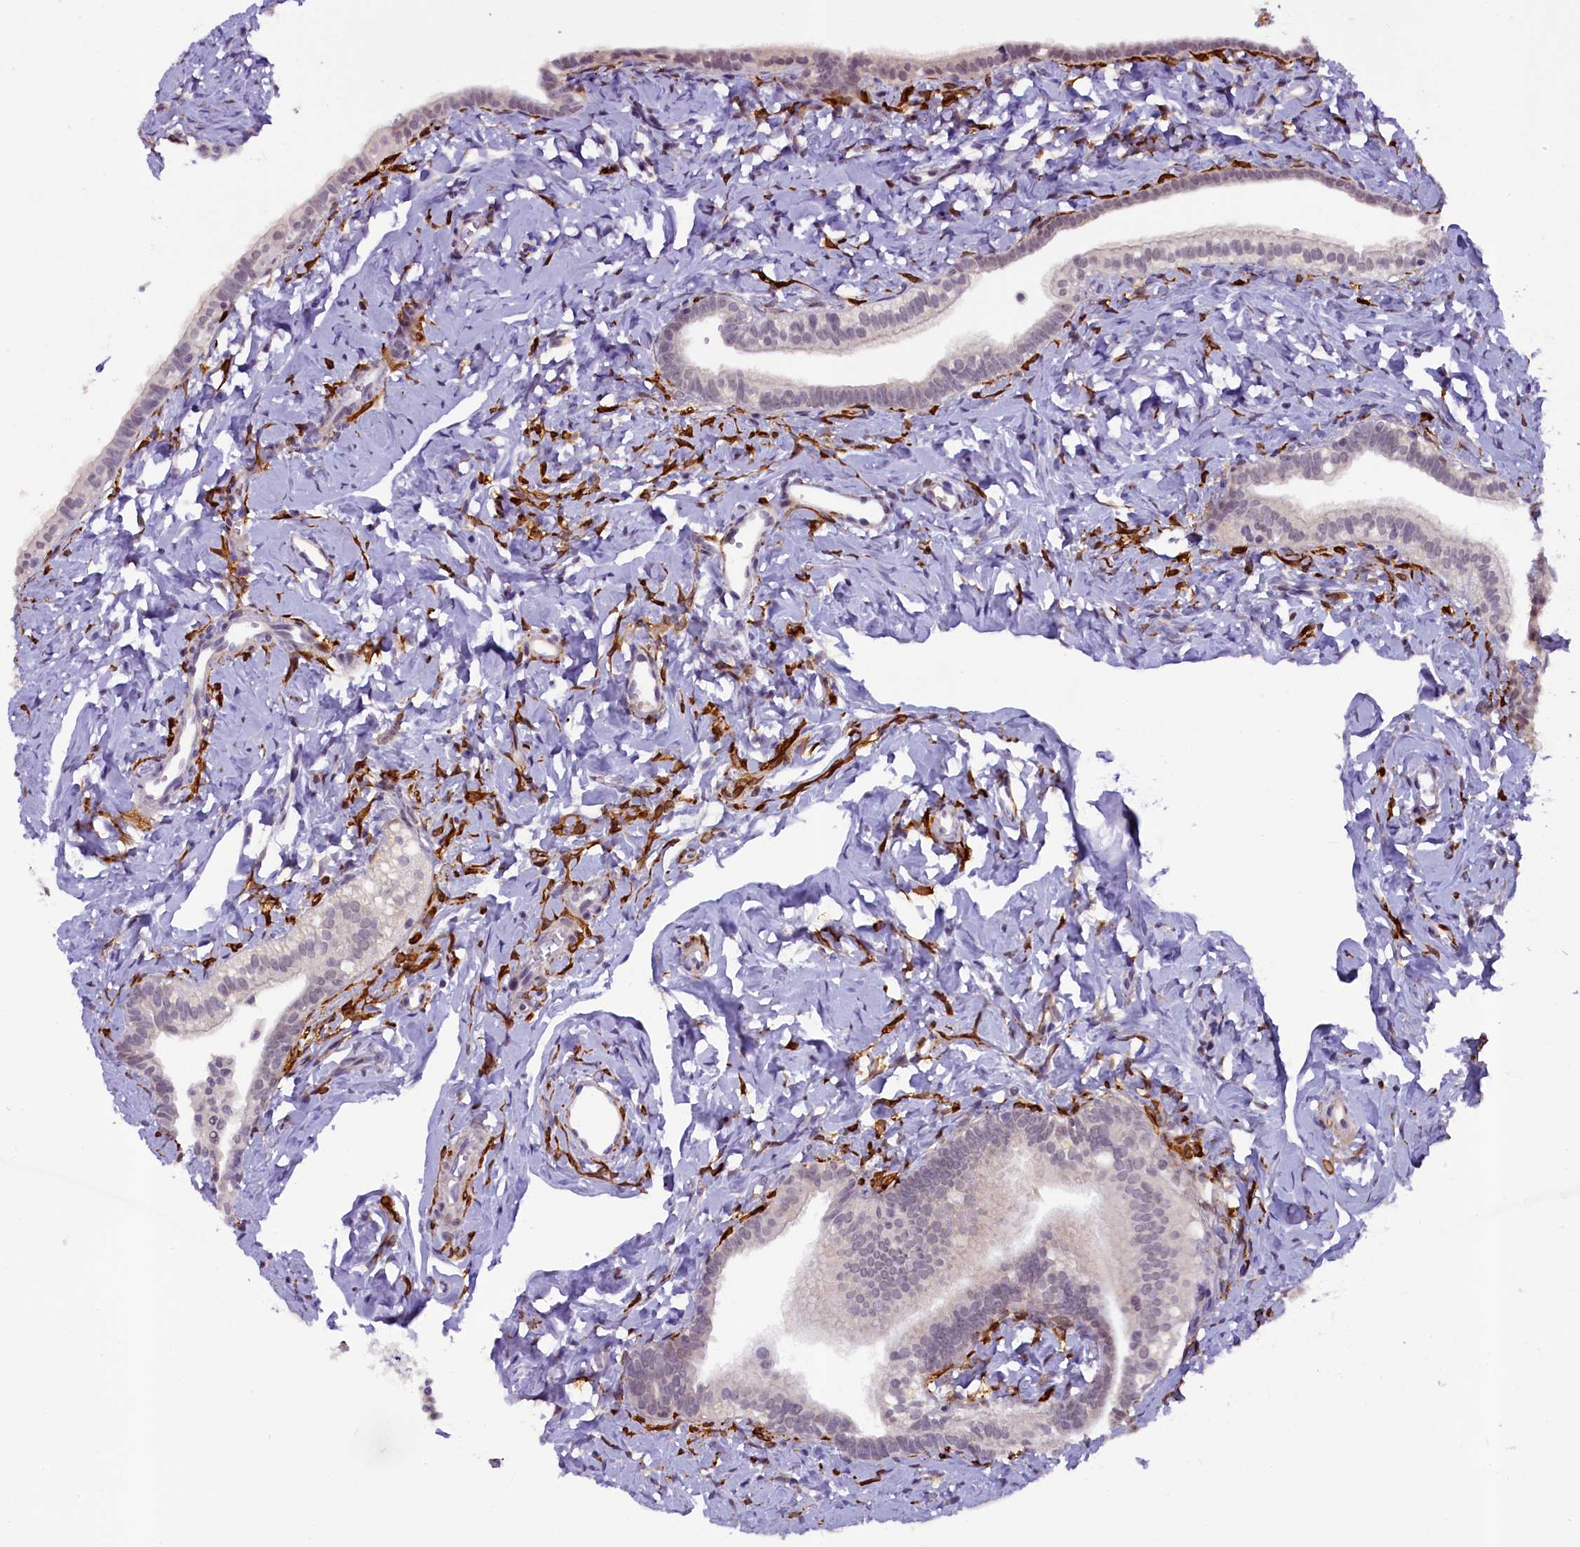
{"staining": {"intensity": "moderate", "quantity": "25%-75%", "location": "nuclear"}, "tissue": "fallopian tube", "cell_type": "Glandular cells", "image_type": "normal", "snomed": [{"axis": "morphology", "description": "Normal tissue, NOS"}, {"axis": "topography", "description": "Fallopian tube"}], "caption": "High-magnification brightfield microscopy of normal fallopian tube stained with DAB (brown) and counterstained with hematoxylin (blue). glandular cells exhibit moderate nuclear positivity is present in approximately25%-75% of cells.", "gene": "CRAMP1", "patient": {"sex": "female", "age": 66}}